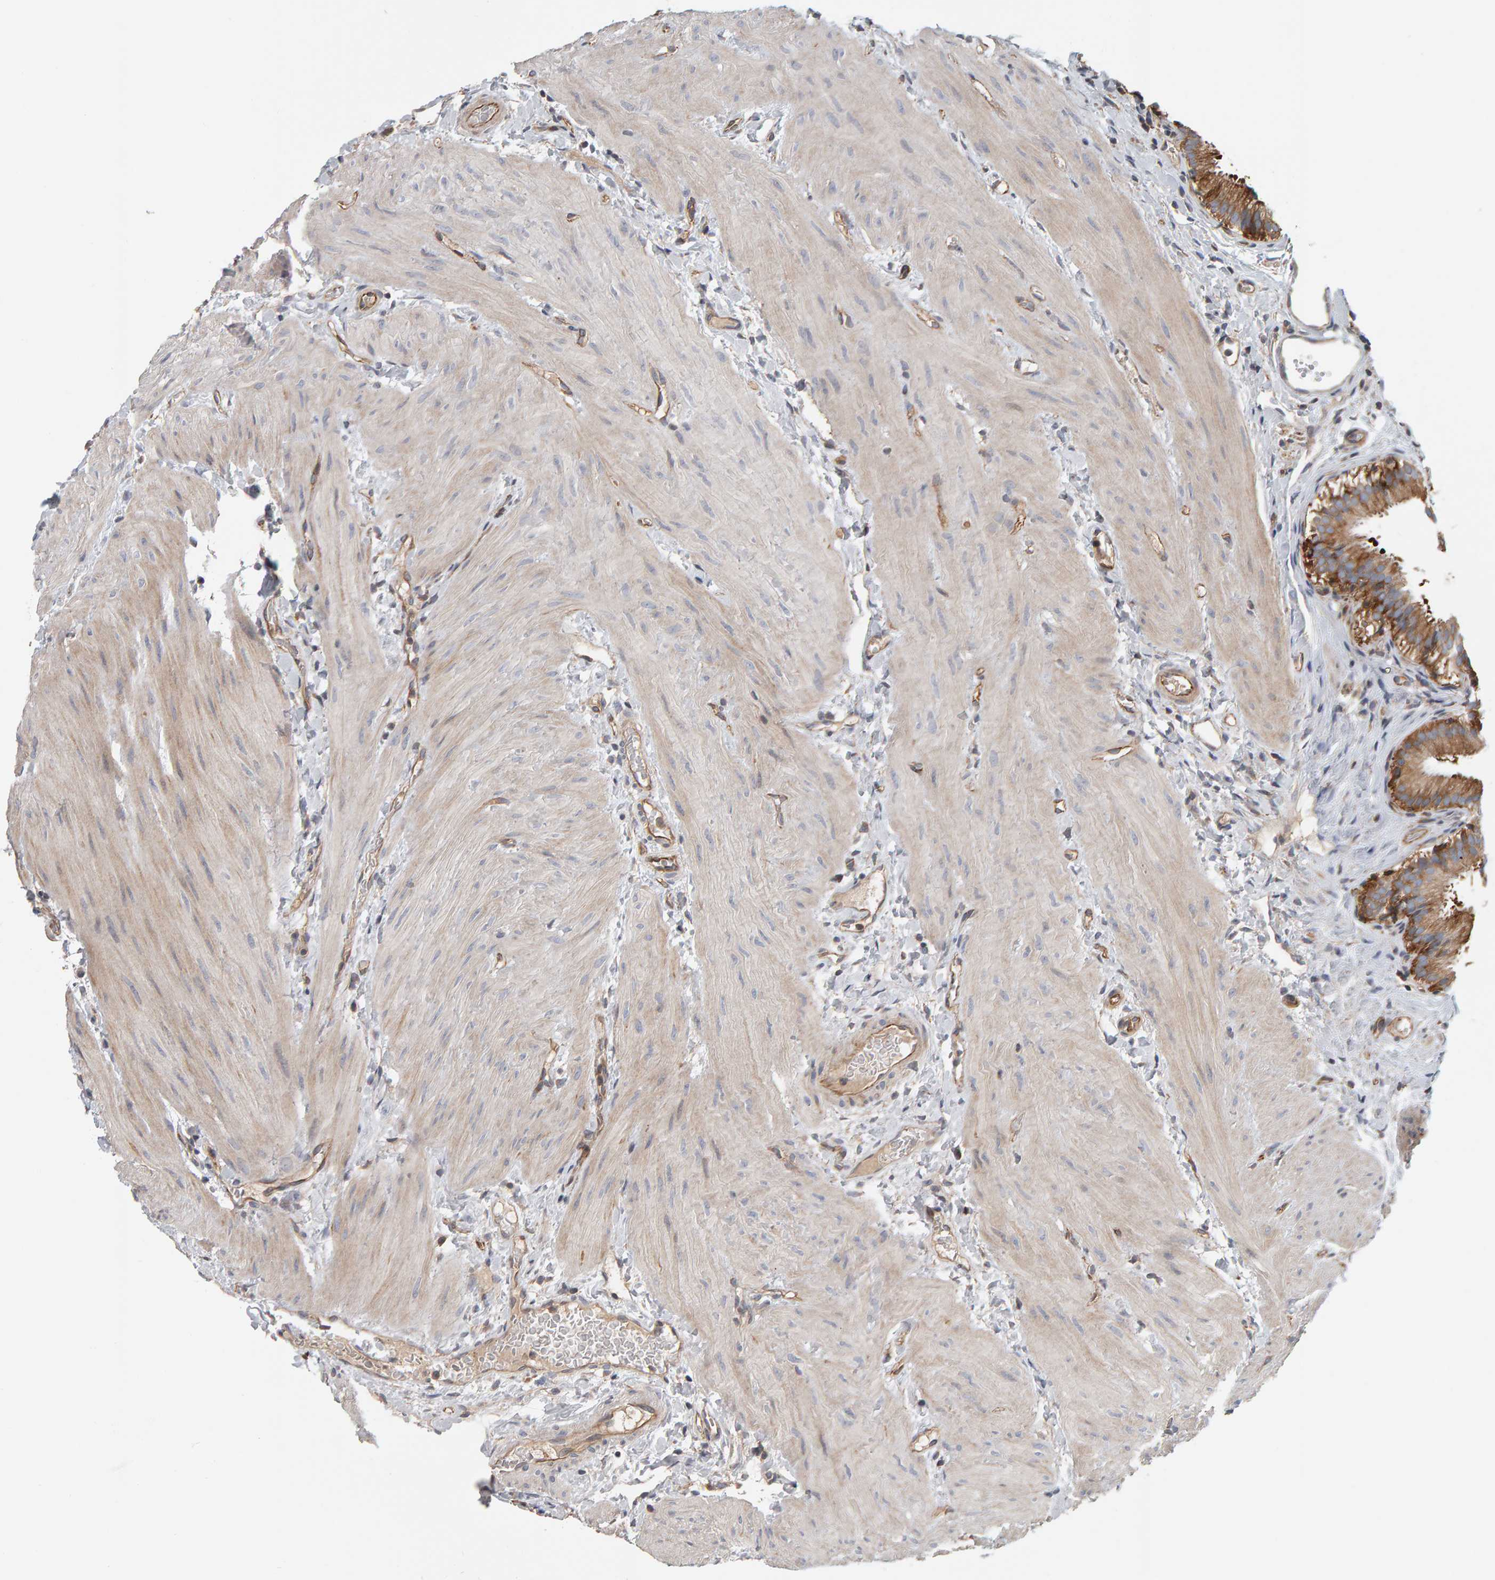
{"staining": {"intensity": "moderate", "quantity": ">75%", "location": "cytoplasmic/membranous"}, "tissue": "gallbladder", "cell_type": "Glandular cells", "image_type": "normal", "snomed": [{"axis": "morphology", "description": "Normal tissue, NOS"}, {"axis": "topography", "description": "Gallbladder"}], "caption": "Immunohistochemical staining of unremarkable human gallbladder demonstrates moderate cytoplasmic/membranous protein staining in approximately >75% of glandular cells. The staining was performed using DAB to visualize the protein expression in brown, while the nuclei were stained in blue with hematoxylin (Magnification: 20x).", "gene": "C9orf72", "patient": {"sex": "female", "age": 26}}